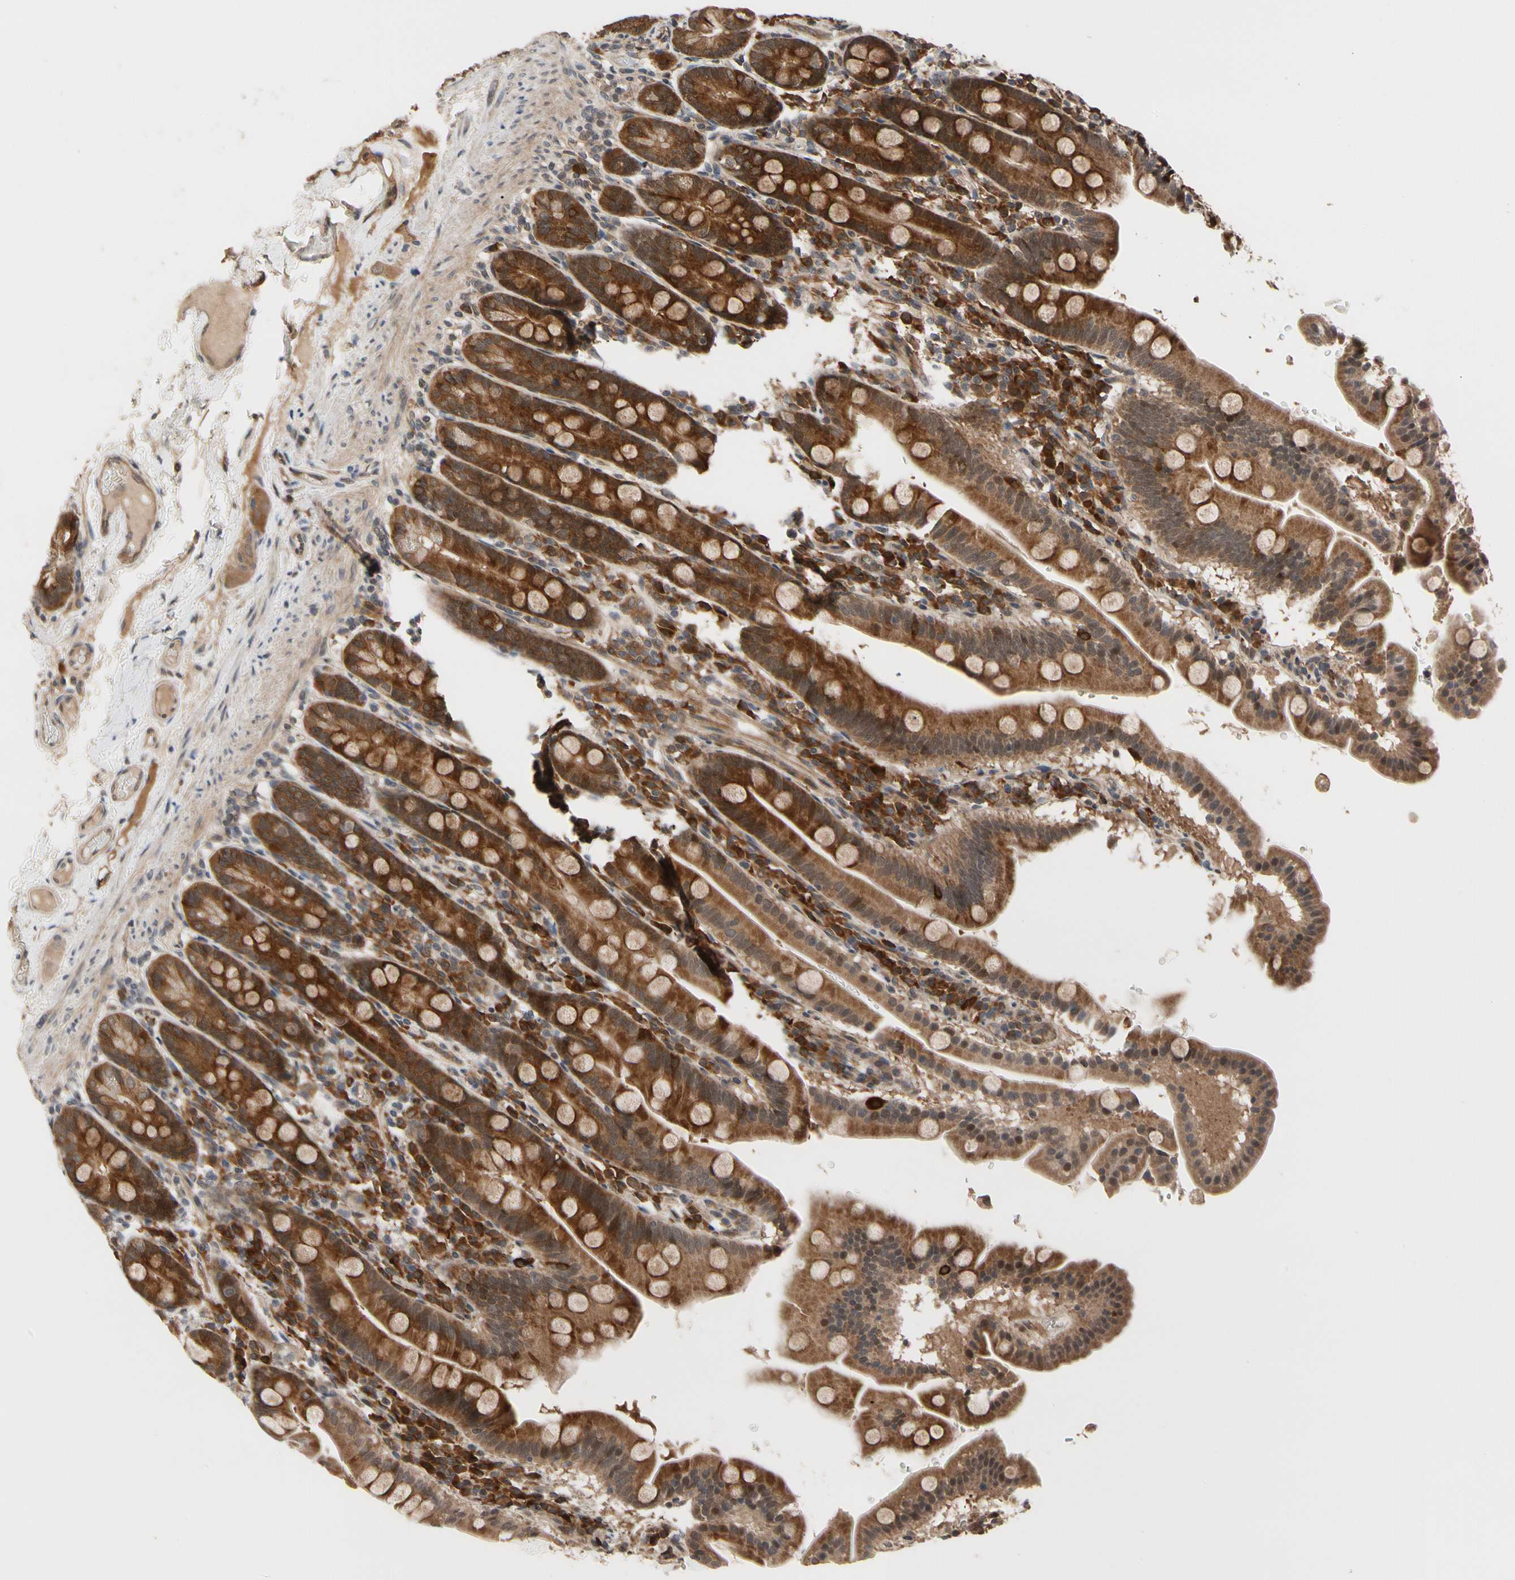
{"staining": {"intensity": "strong", "quantity": ">75%", "location": "cytoplasmic/membranous"}, "tissue": "duodenum", "cell_type": "Glandular cells", "image_type": "normal", "snomed": [{"axis": "morphology", "description": "Normal tissue, NOS"}, {"axis": "topography", "description": "Duodenum"}], "caption": "IHC photomicrograph of unremarkable duodenum: human duodenum stained using immunohistochemistry reveals high levels of strong protein expression localized specifically in the cytoplasmic/membranous of glandular cells, appearing as a cytoplasmic/membranous brown color.", "gene": "CYTIP", "patient": {"sex": "male", "age": 50}}